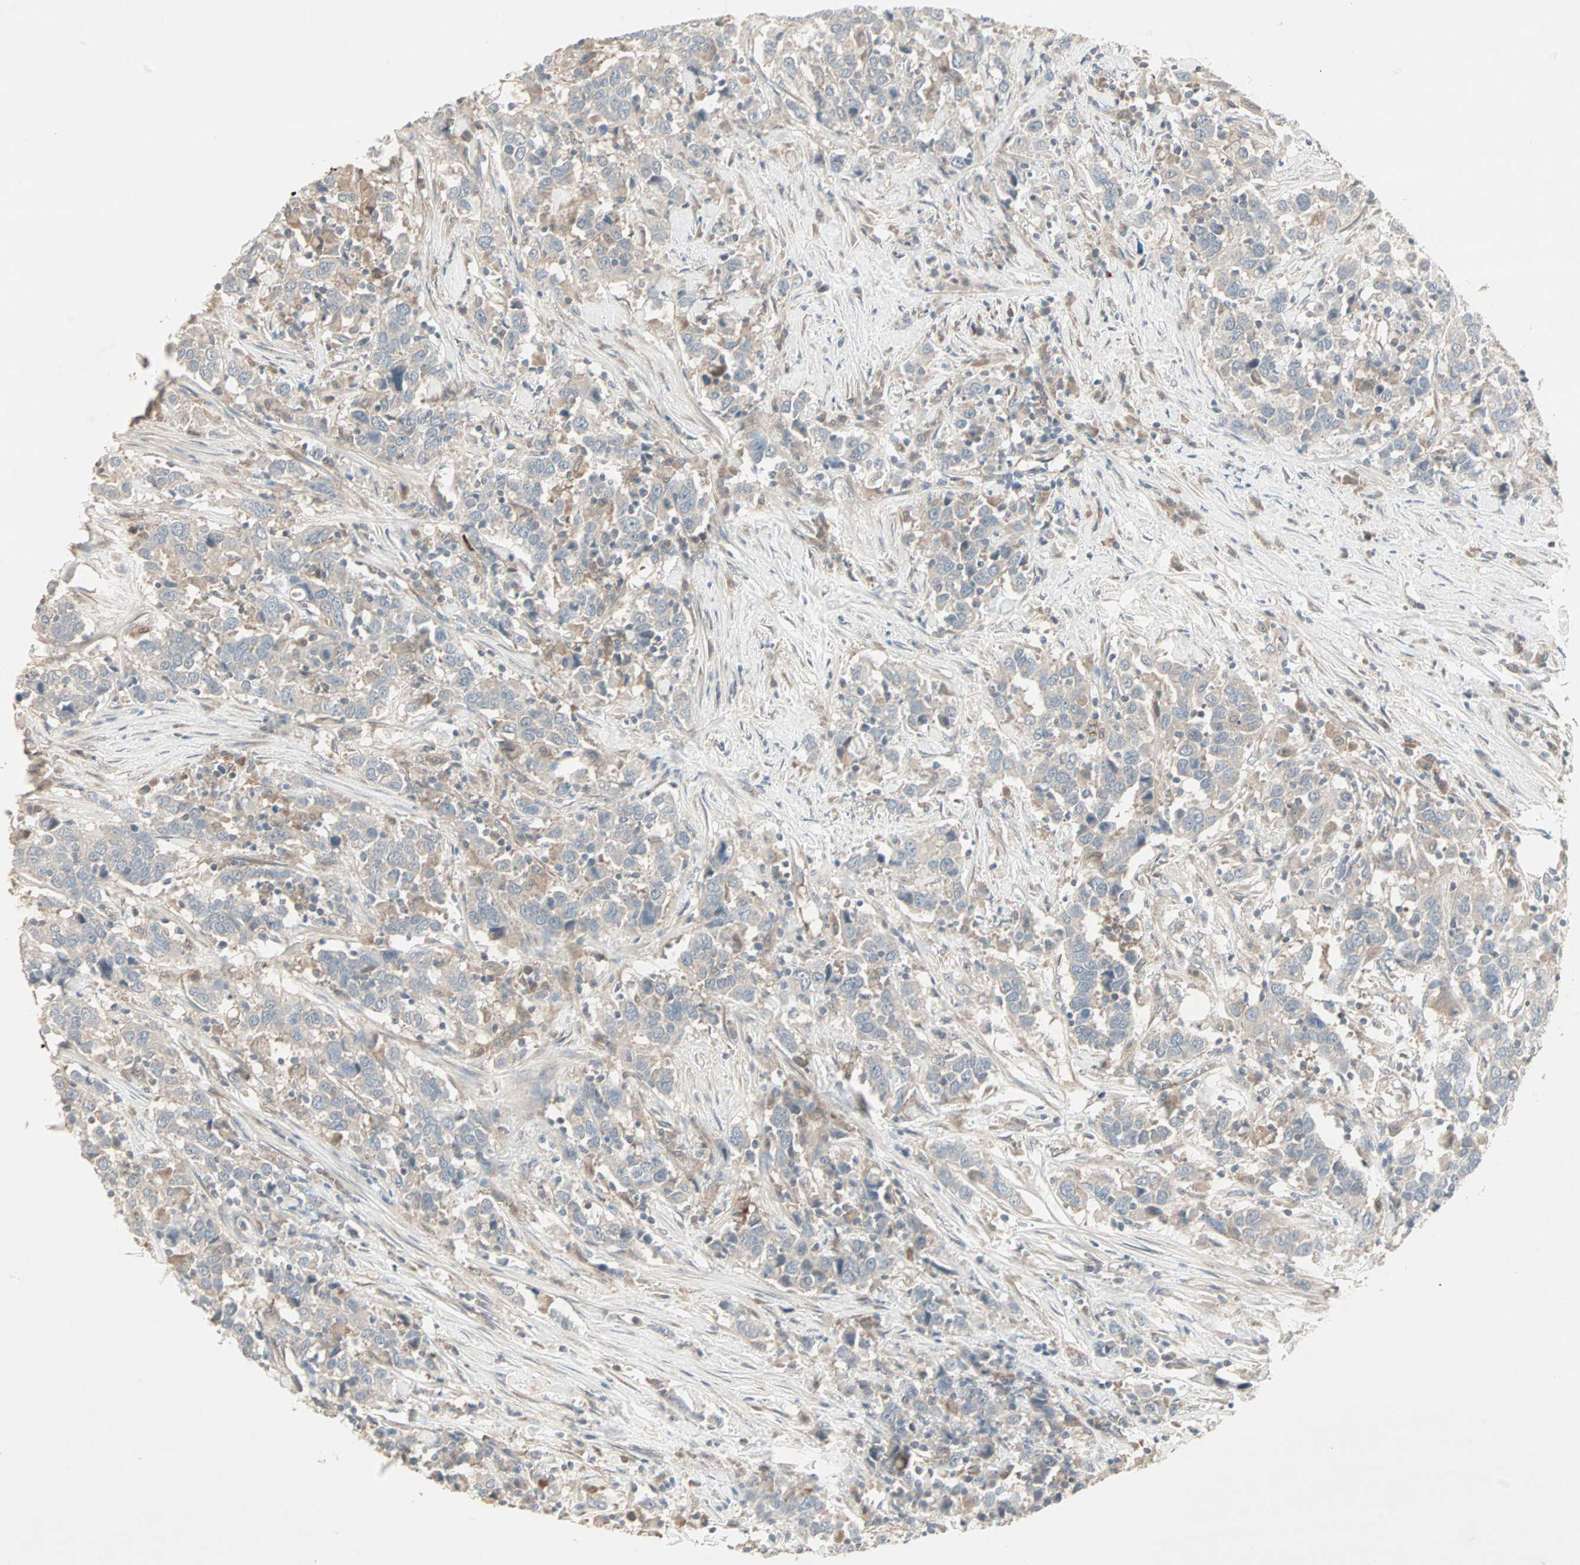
{"staining": {"intensity": "negative", "quantity": "none", "location": "none"}, "tissue": "urothelial cancer", "cell_type": "Tumor cells", "image_type": "cancer", "snomed": [{"axis": "morphology", "description": "Urothelial carcinoma, High grade"}, {"axis": "topography", "description": "Urinary bladder"}], "caption": "The image shows no staining of tumor cells in high-grade urothelial carcinoma. (IHC, brightfield microscopy, high magnification).", "gene": "JMJD7-PLA2G4B", "patient": {"sex": "male", "age": 61}}